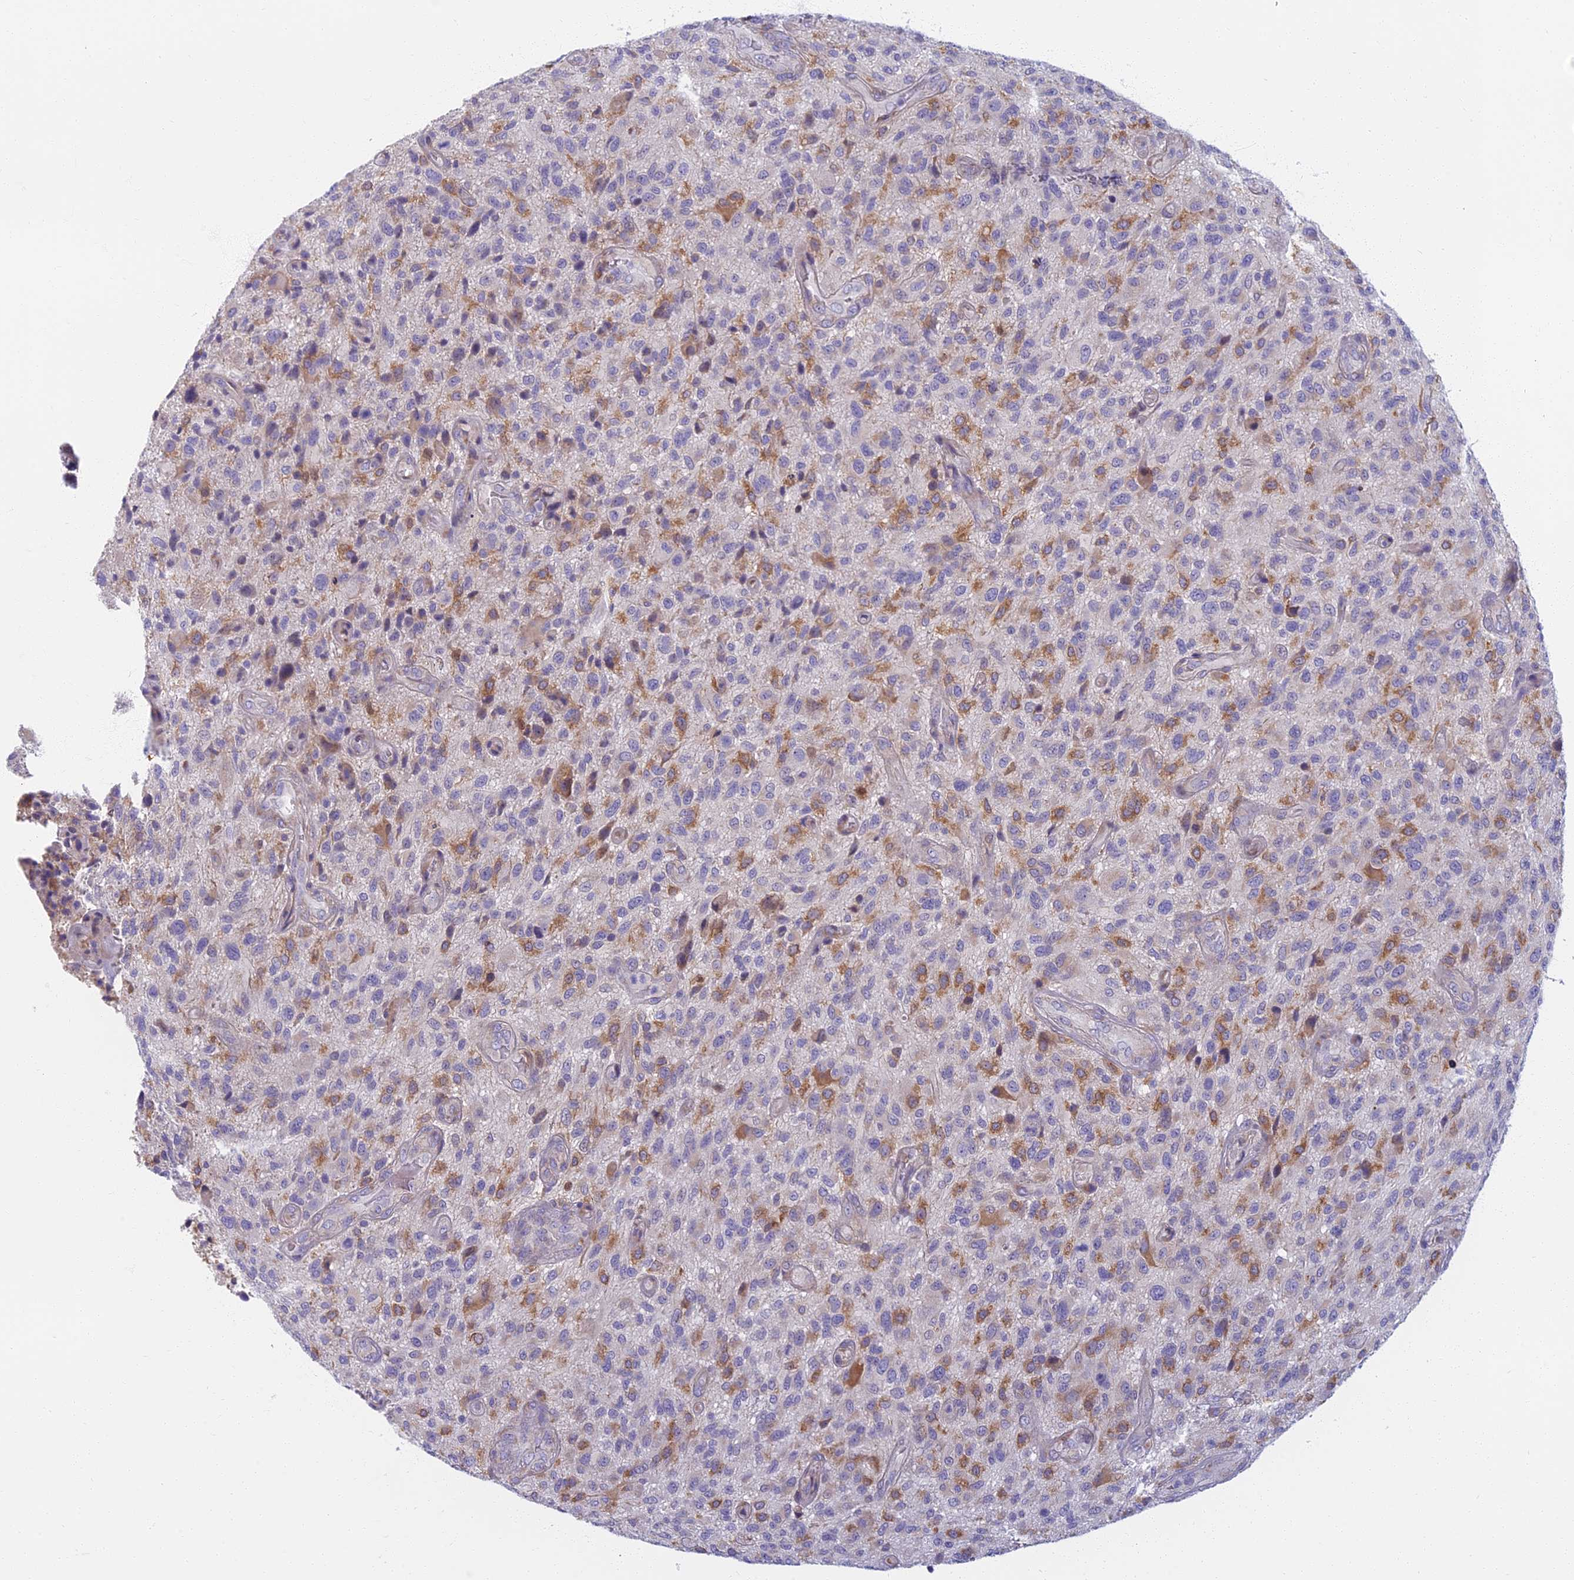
{"staining": {"intensity": "moderate", "quantity": "<25%", "location": "cytoplasmic/membranous"}, "tissue": "glioma", "cell_type": "Tumor cells", "image_type": "cancer", "snomed": [{"axis": "morphology", "description": "Glioma, malignant, High grade"}, {"axis": "topography", "description": "Brain"}], "caption": "Protein expression analysis of human malignant glioma (high-grade) reveals moderate cytoplasmic/membranous positivity in about <25% of tumor cells.", "gene": "DDX51", "patient": {"sex": "male", "age": 47}}